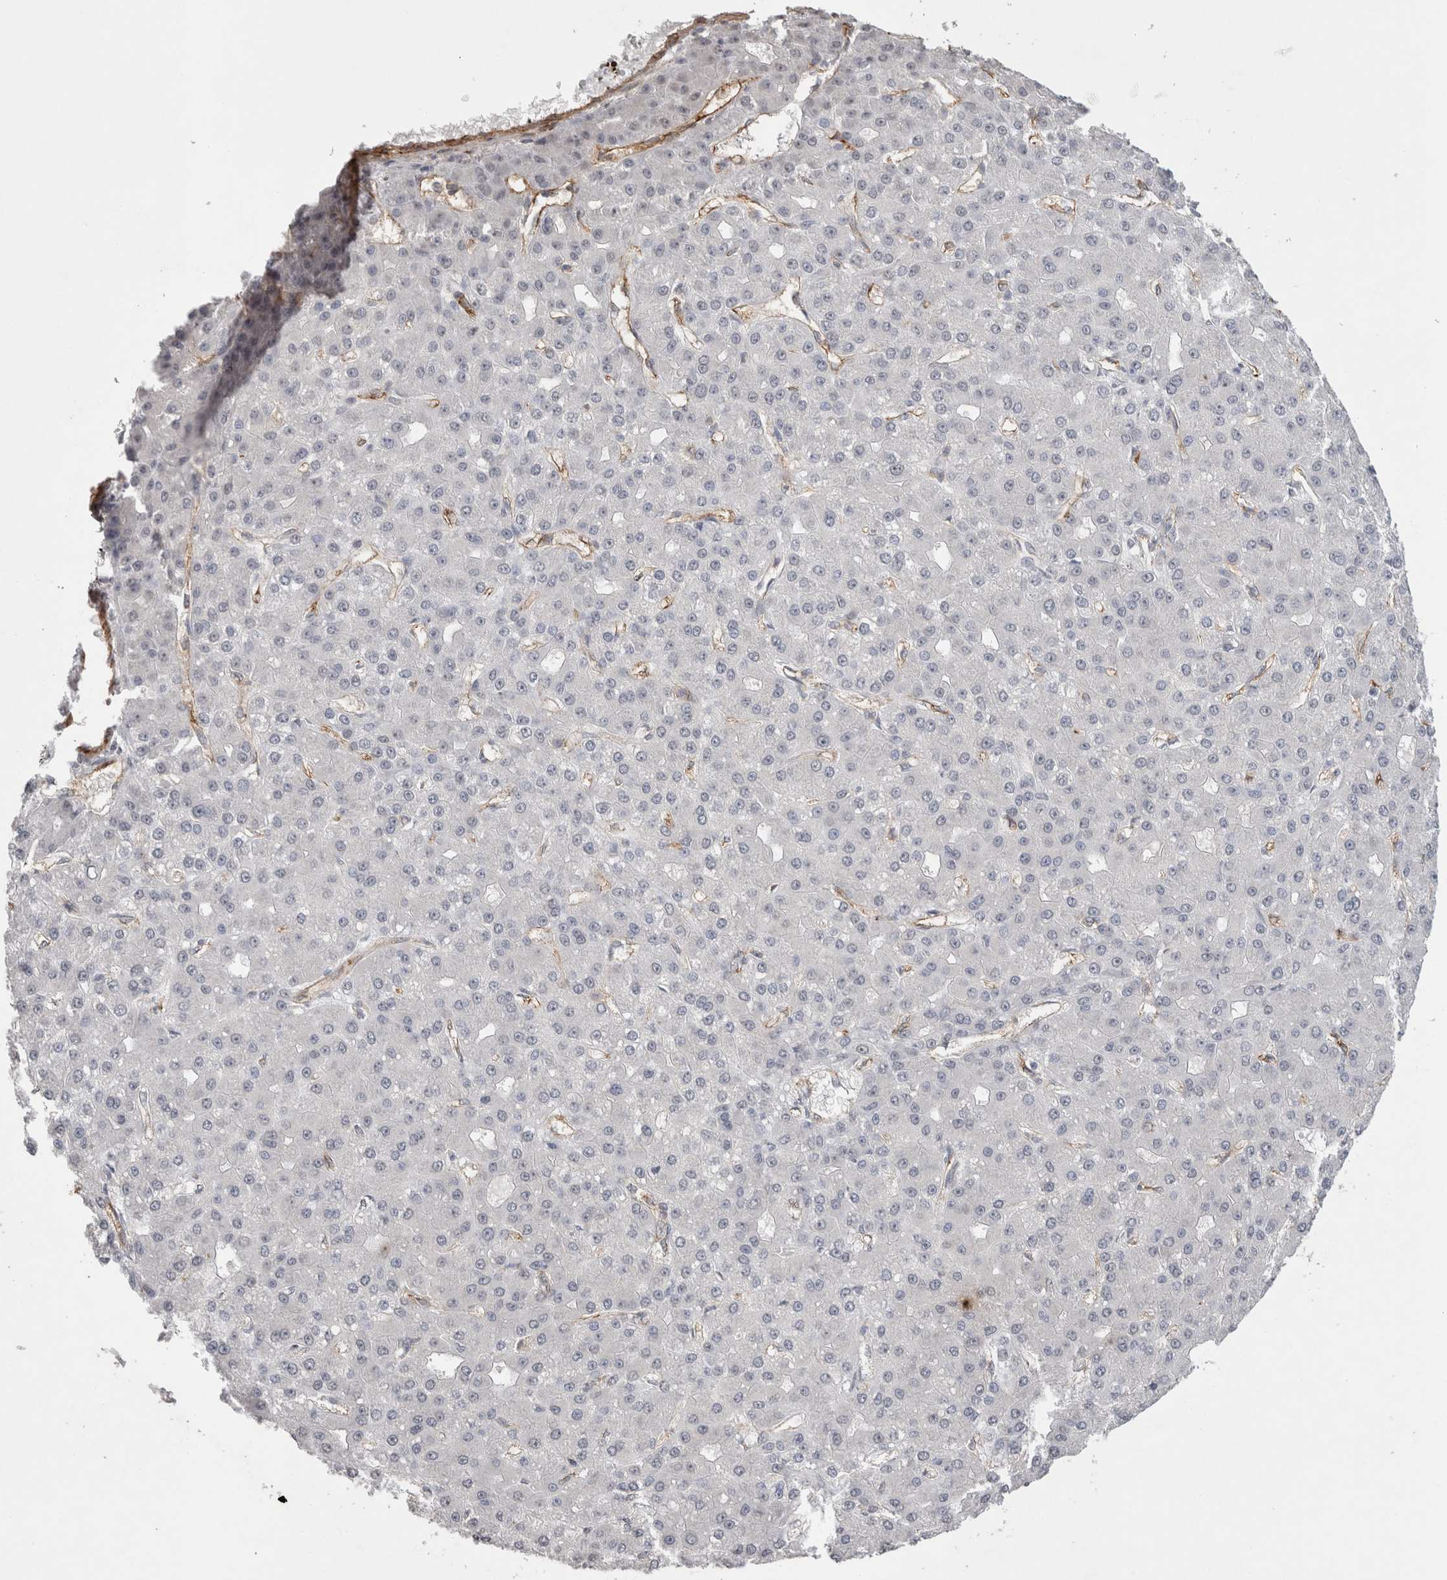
{"staining": {"intensity": "negative", "quantity": "none", "location": "none"}, "tissue": "liver cancer", "cell_type": "Tumor cells", "image_type": "cancer", "snomed": [{"axis": "morphology", "description": "Carcinoma, Hepatocellular, NOS"}, {"axis": "topography", "description": "Liver"}], "caption": "Image shows no significant protein staining in tumor cells of liver hepatocellular carcinoma.", "gene": "CDH13", "patient": {"sex": "male", "age": 67}}